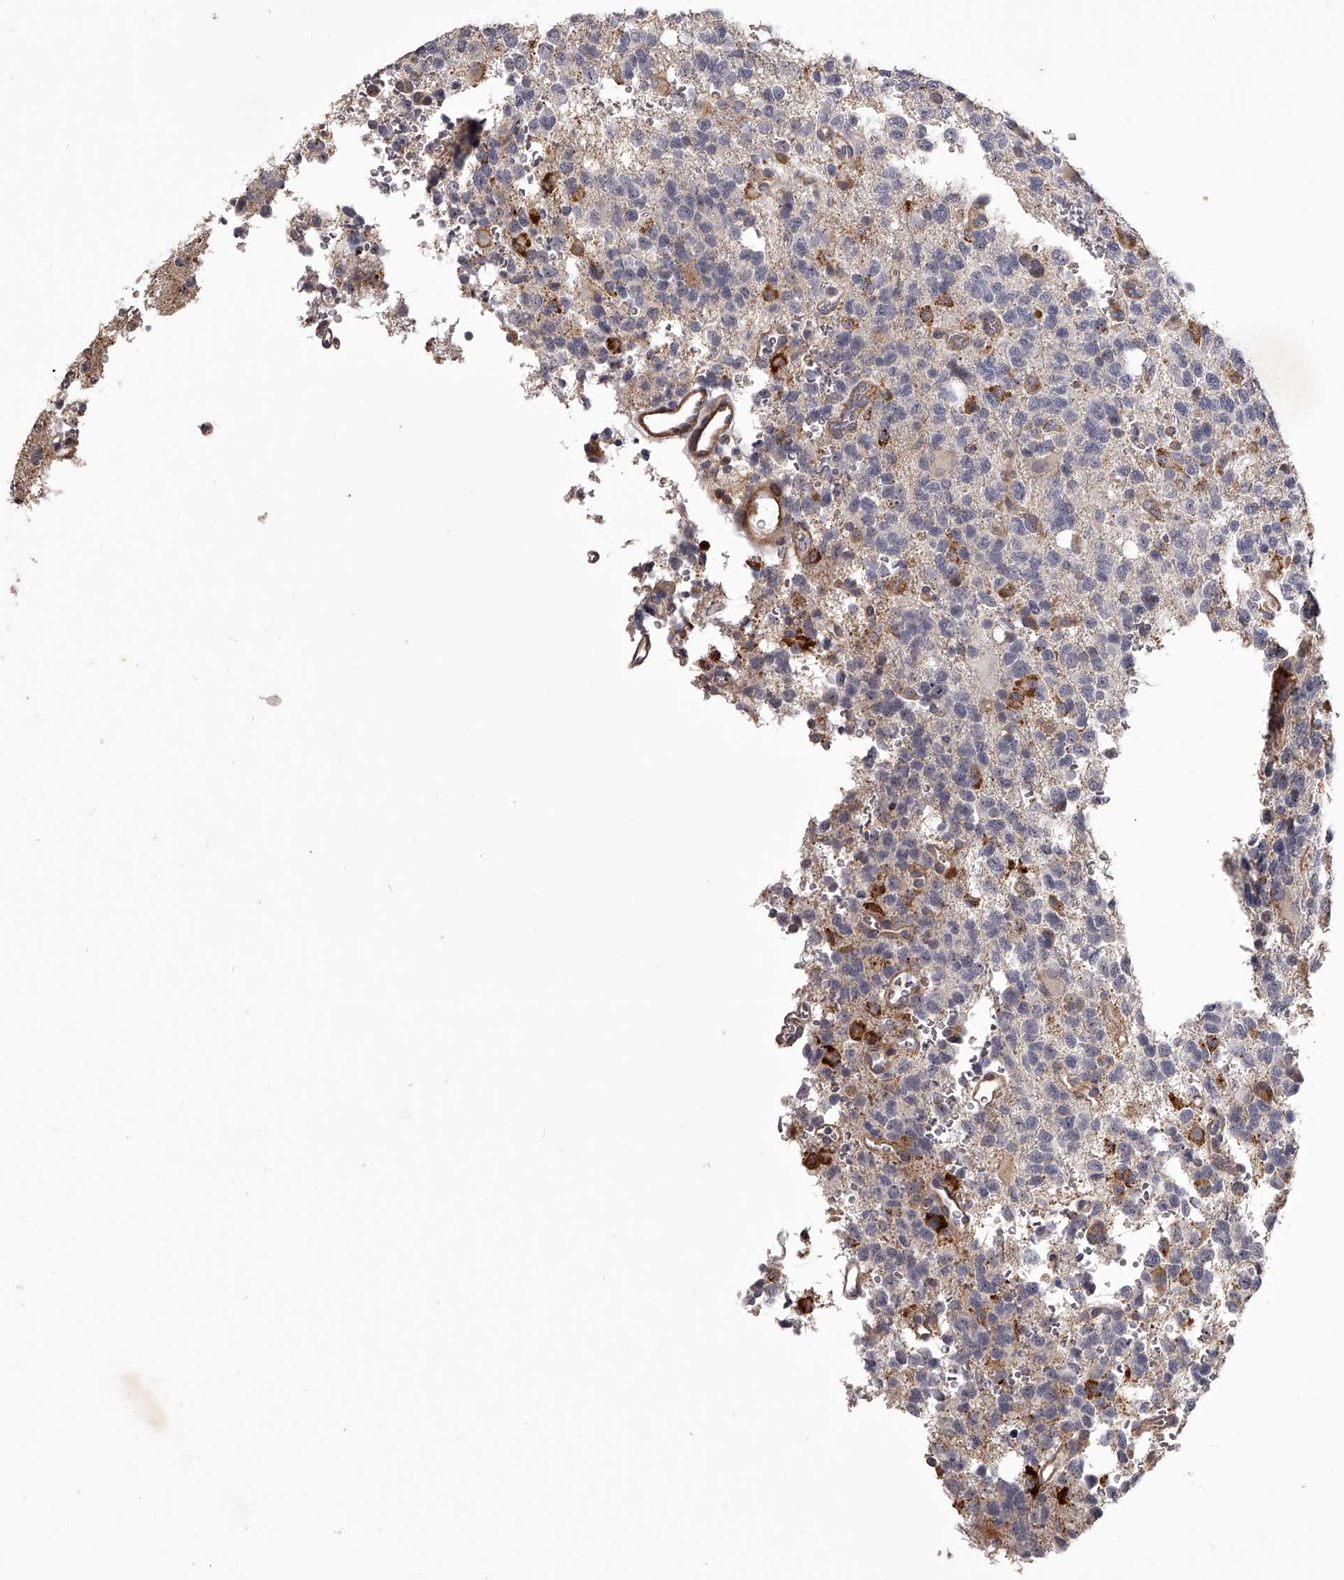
{"staining": {"intensity": "moderate", "quantity": "<25%", "location": "cytoplasmic/membranous"}, "tissue": "glioma", "cell_type": "Tumor cells", "image_type": "cancer", "snomed": [{"axis": "morphology", "description": "Glioma, malignant, High grade"}, {"axis": "topography", "description": "Brain"}], "caption": "The histopathology image demonstrates immunohistochemical staining of malignant high-grade glioma. There is moderate cytoplasmic/membranous staining is identified in approximately <25% of tumor cells.", "gene": "RRP36", "patient": {"sex": "female", "age": 62}}